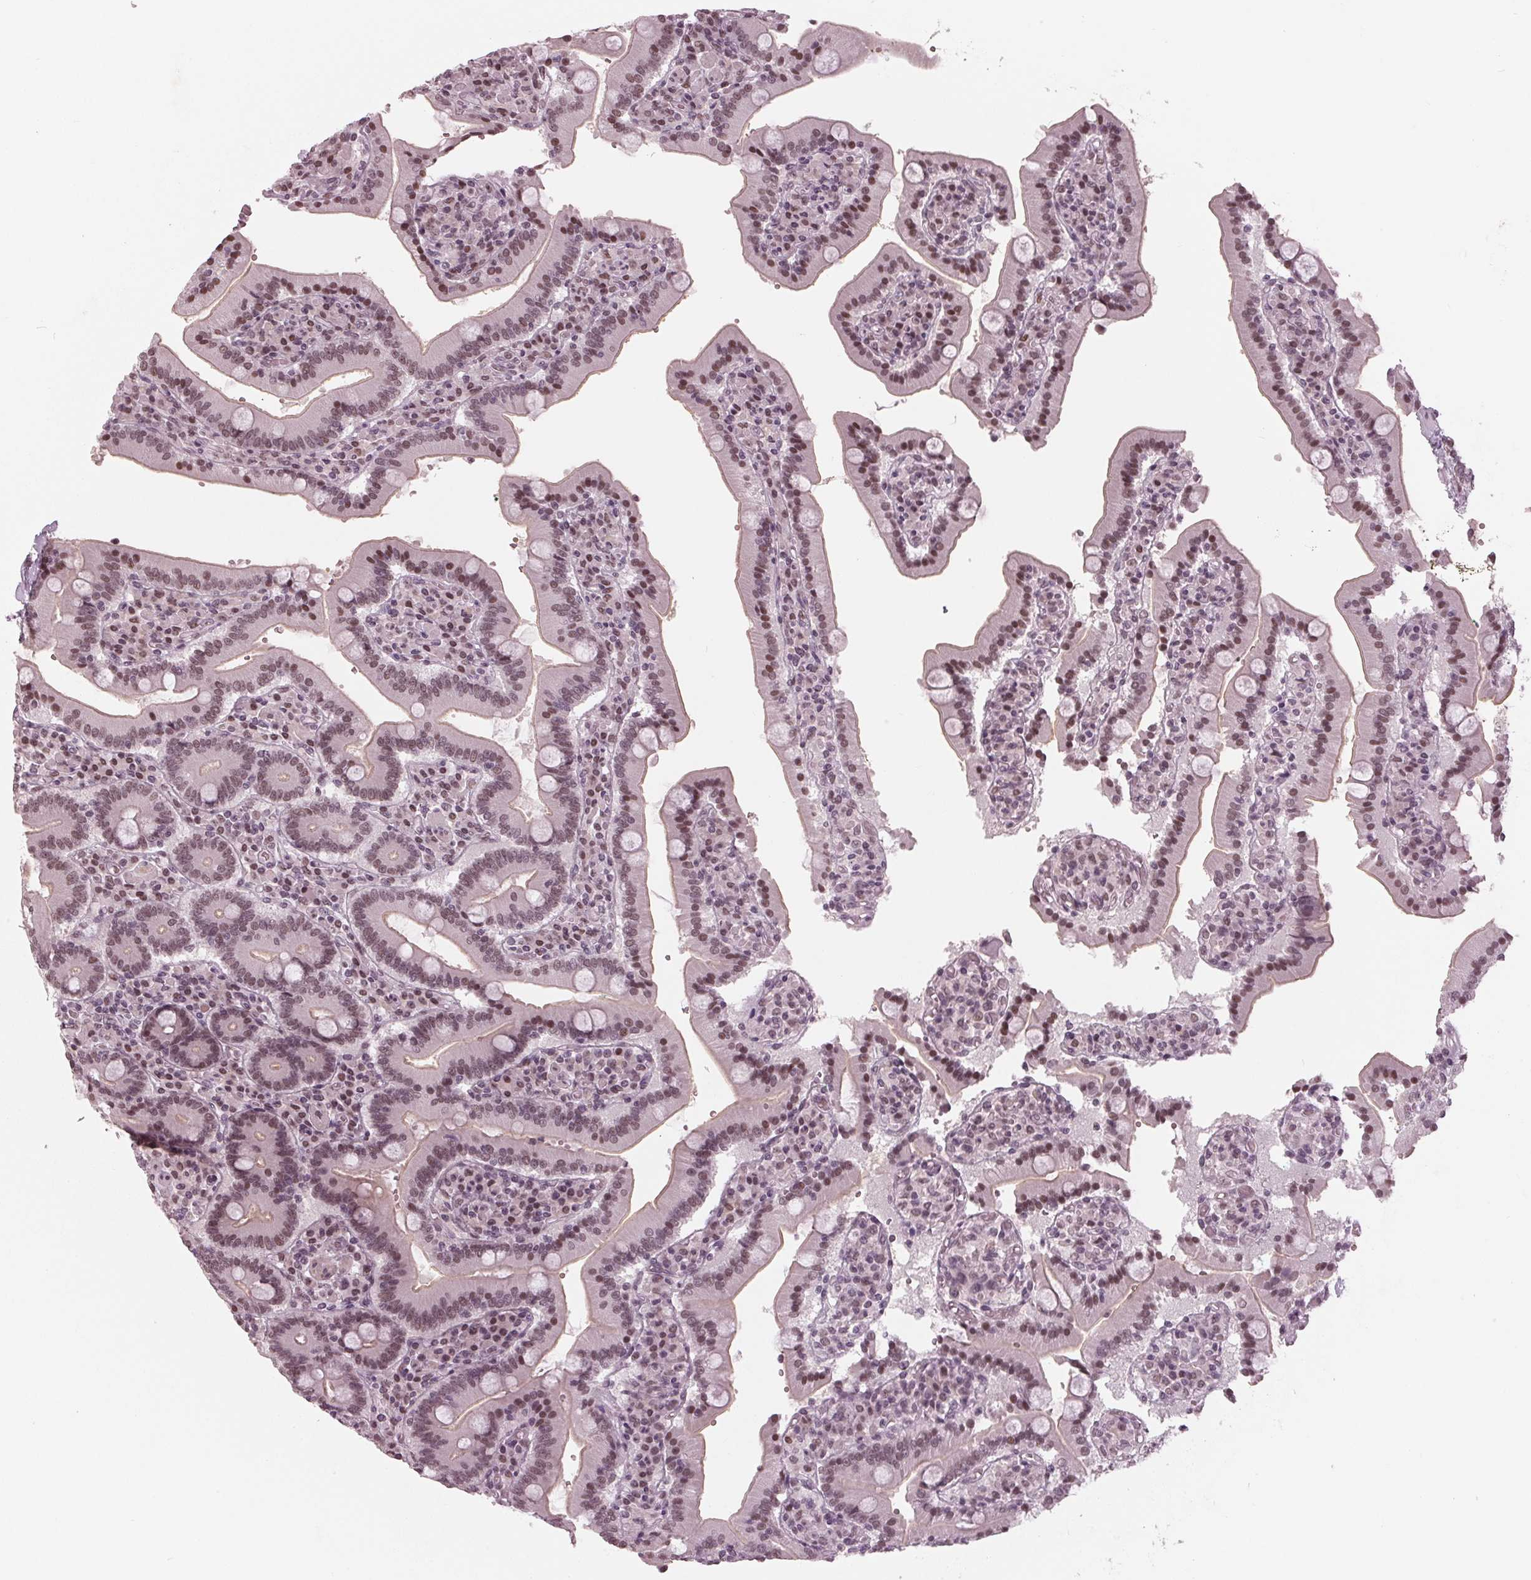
{"staining": {"intensity": "weak", "quantity": ">75%", "location": "cytoplasmic/membranous,nuclear"}, "tissue": "duodenum", "cell_type": "Glandular cells", "image_type": "normal", "snomed": [{"axis": "morphology", "description": "Normal tissue, NOS"}, {"axis": "topography", "description": "Duodenum"}], "caption": "High-magnification brightfield microscopy of normal duodenum stained with DAB (brown) and counterstained with hematoxylin (blue). glandular cells exhibit weak cytoplasmic/membranous,nuclear positivity is appreciated in approximately>75% of cells. (DAB (3,3'-diaminobenzidine) = brown stain, brightfield microscopy at high magnification).", "gene": "DNMT3L", "patient": {"sex": "female", "age": 62}}